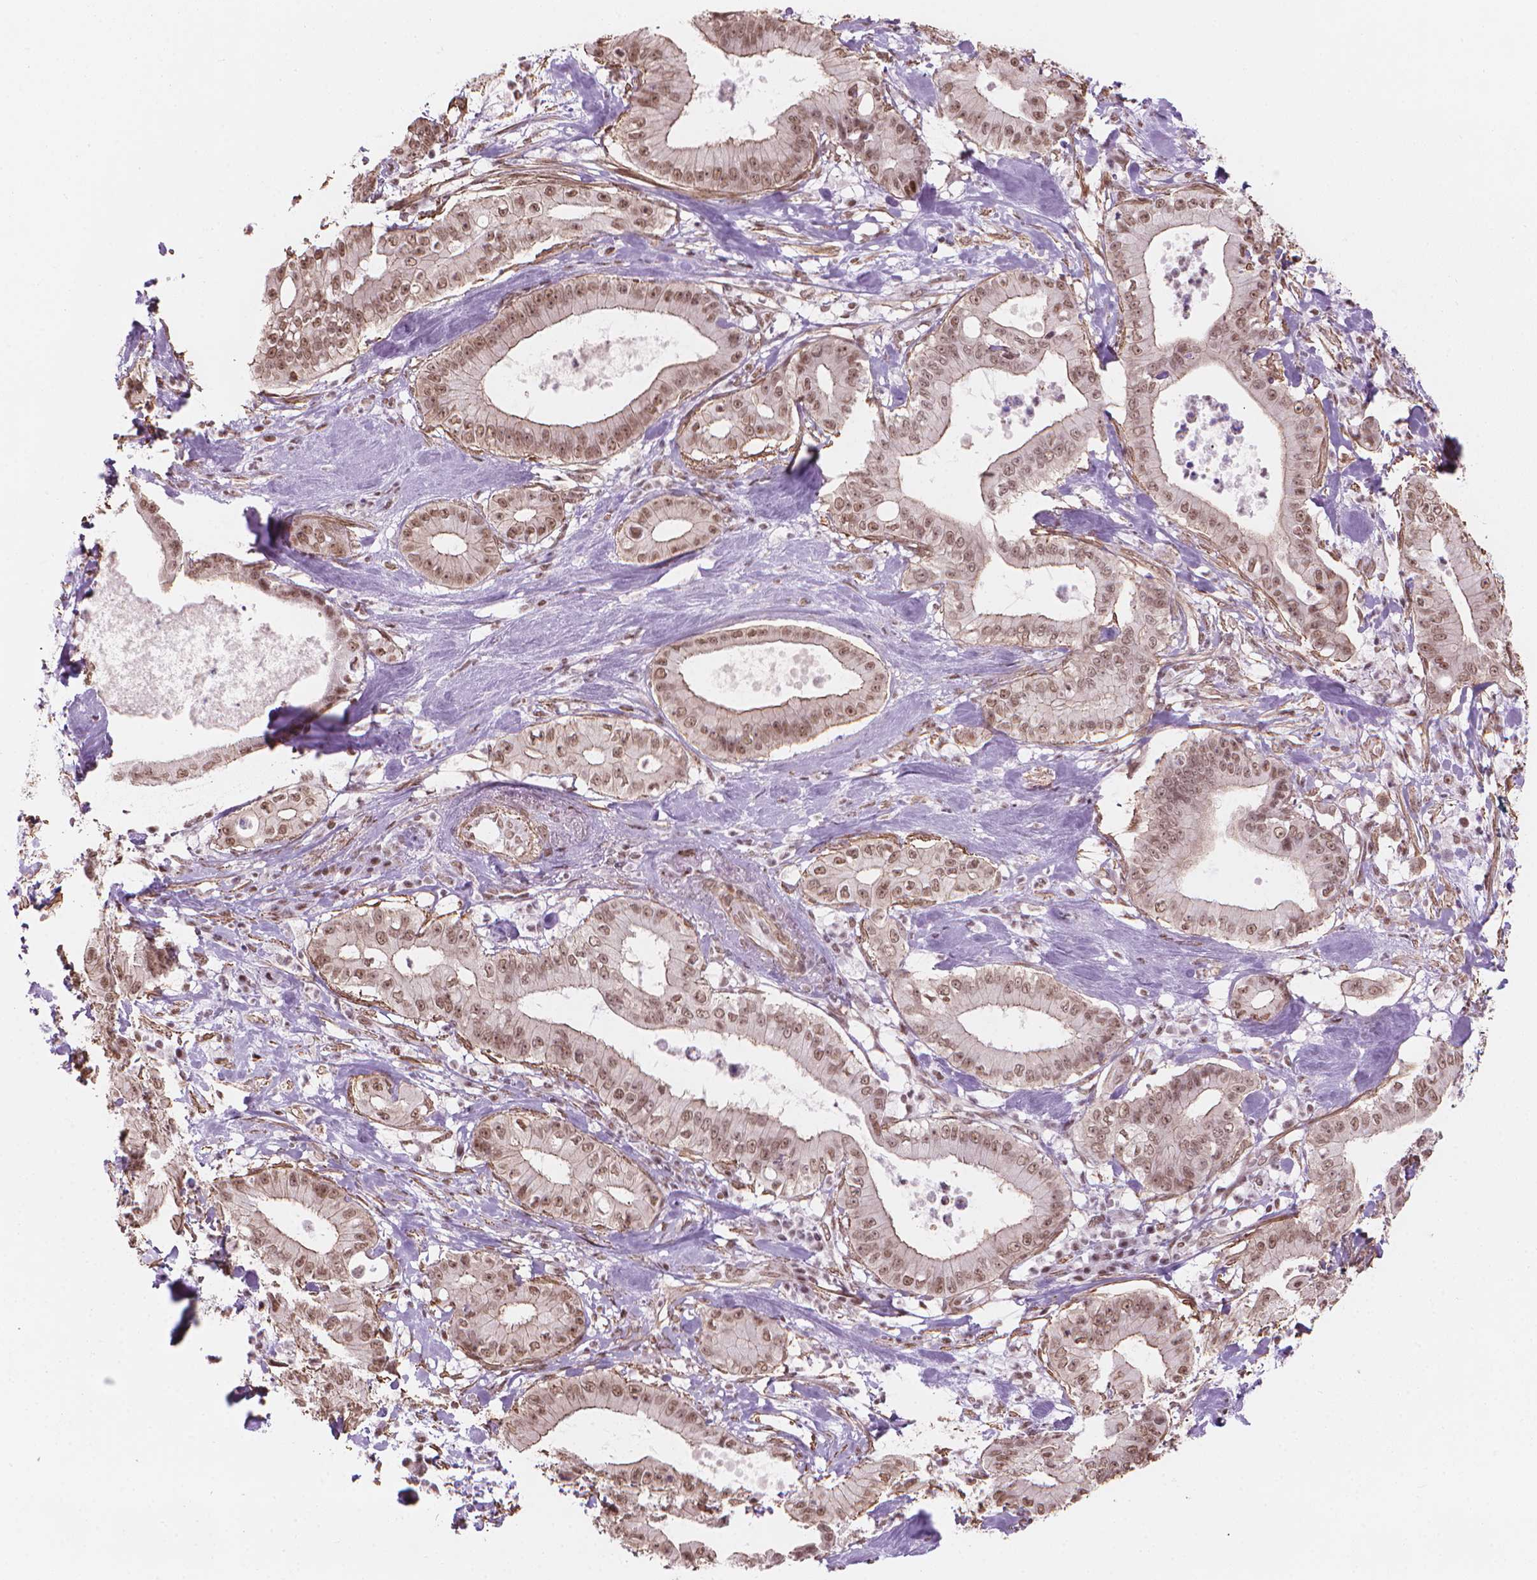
{"staining": {"intensity": "moderate", "quantity": ">75%", "location": "cytoplasmic/membranous,nuclear"}, "tissue": "pancreatic cancer", "cell_type": "Tumor cells", "image_type": "cancer", "snomed": [{"axis": "morphology", "description": "Adenocarcinoma, NOS"}, {"axis": "topography", "description": "Pancreas"}], "caption": "High-power microscopy captured an immunohistochemistry (IHC) photomicrograph of pancreatic cancer, revealing moderate cytoplasmic/membranous and nuclear staining in approximately >75% of tumor cells.", "gene": "HOXD4", "patient": {"sex": "male", "age": 71}}